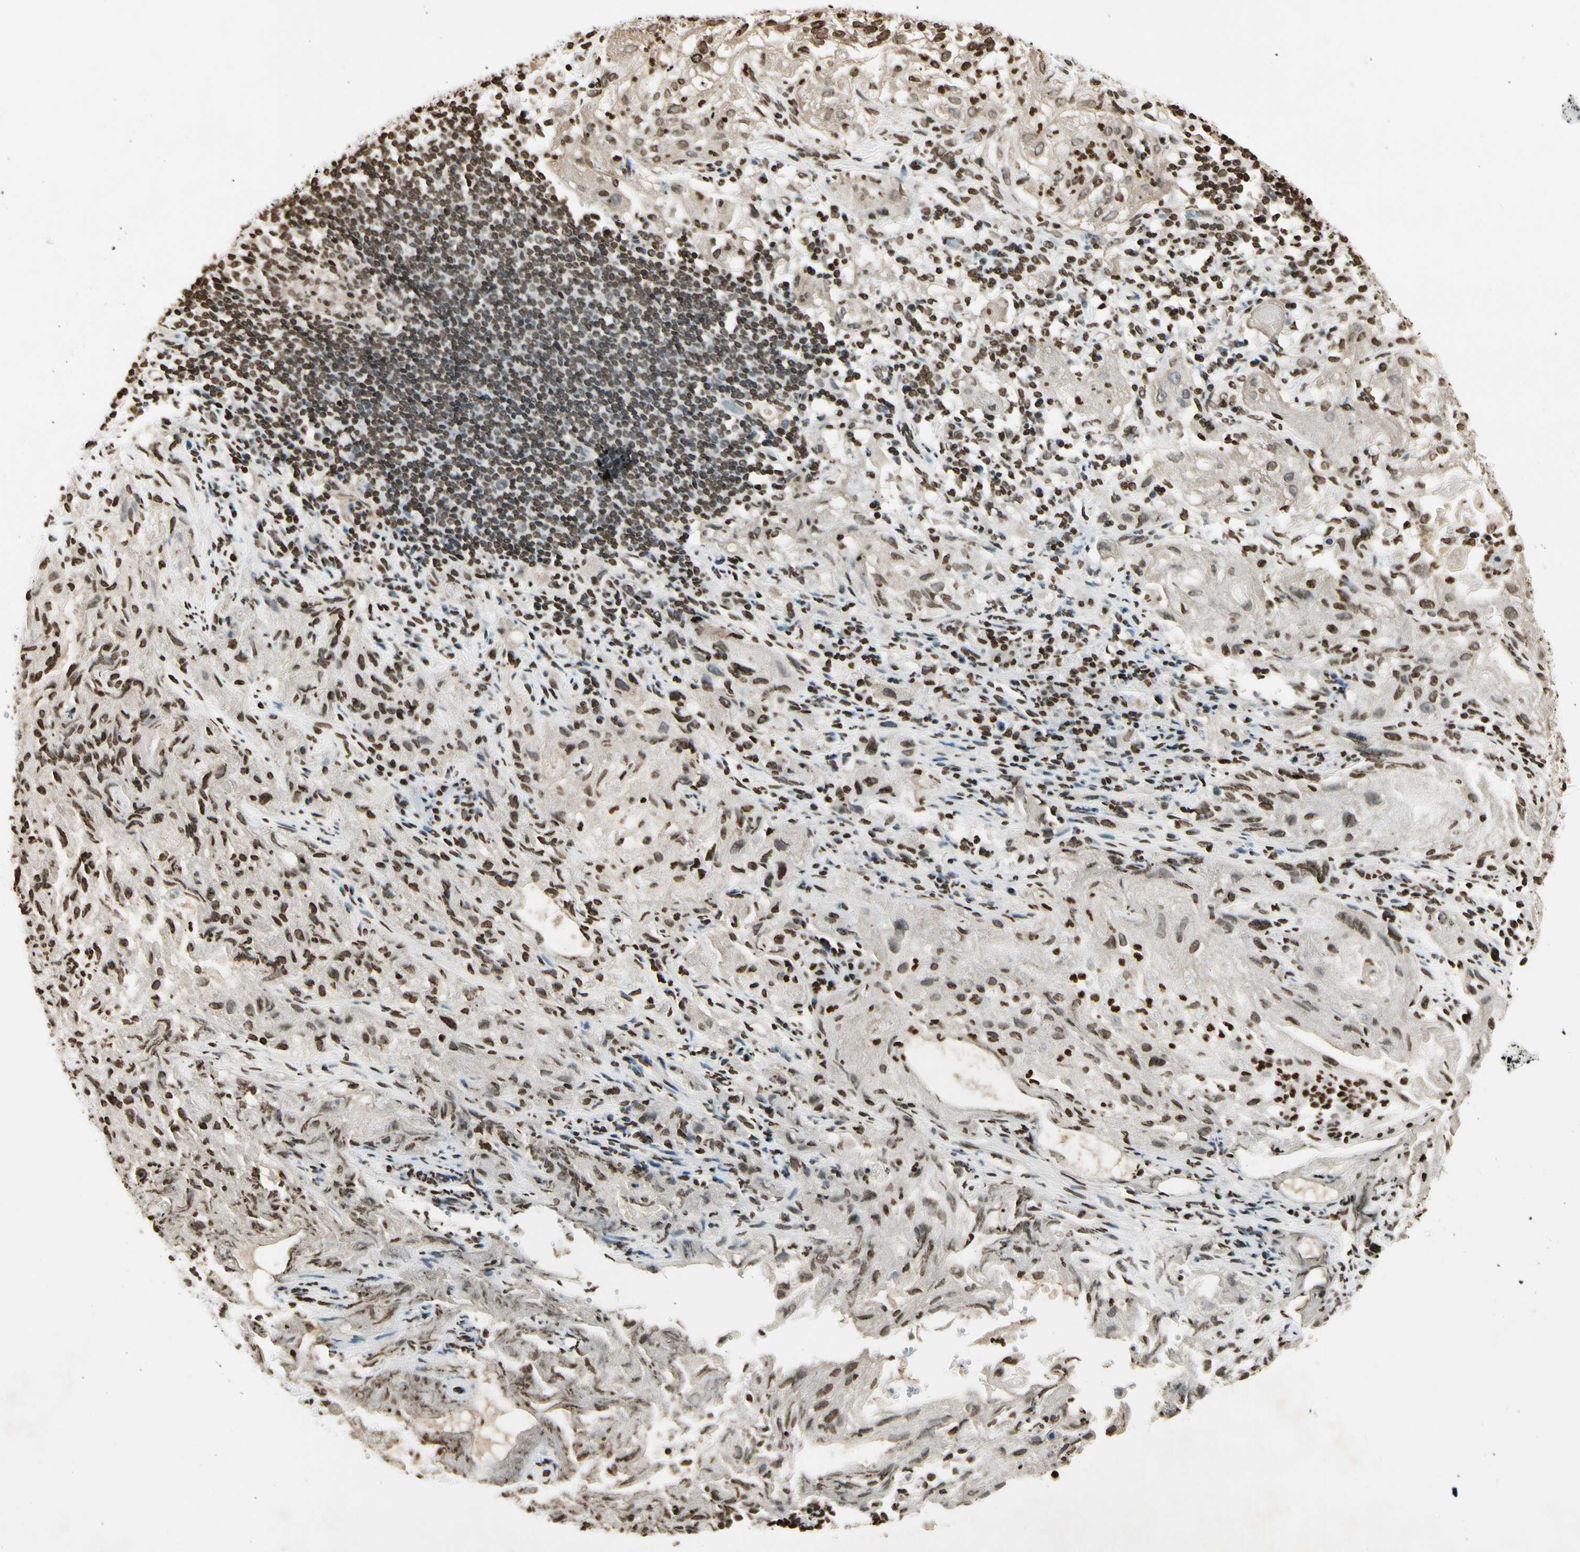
{"staining": {"intensity": "moderate", "quantity": "25%-75%", "location": "cytoplasmic/membranous,nuclear"}, "tissue": "lung cancer", "cell_type": "Tumor cells", "image_type": "cancer", "snomed": [{"axis": "morphology", "description": "Inflammation, NOS"}, {"axis": "morphology", "description": "Squamous cell carcinoma, NOS"}, {"axis": "topography", "description": "Lymph node"}, {"axis": "topography", "description": "Soft tissue"}, {"axis": "topography", "description": "Lung"}], "caption": "Moderate cytoplasmic/membranous and nuclear protein staining is present in about 25%-75% of tumor cells in lung cancer (squamous cell carcinoma).", "gene": "RORA", "patient": {"sex": "male", "age": 66}}